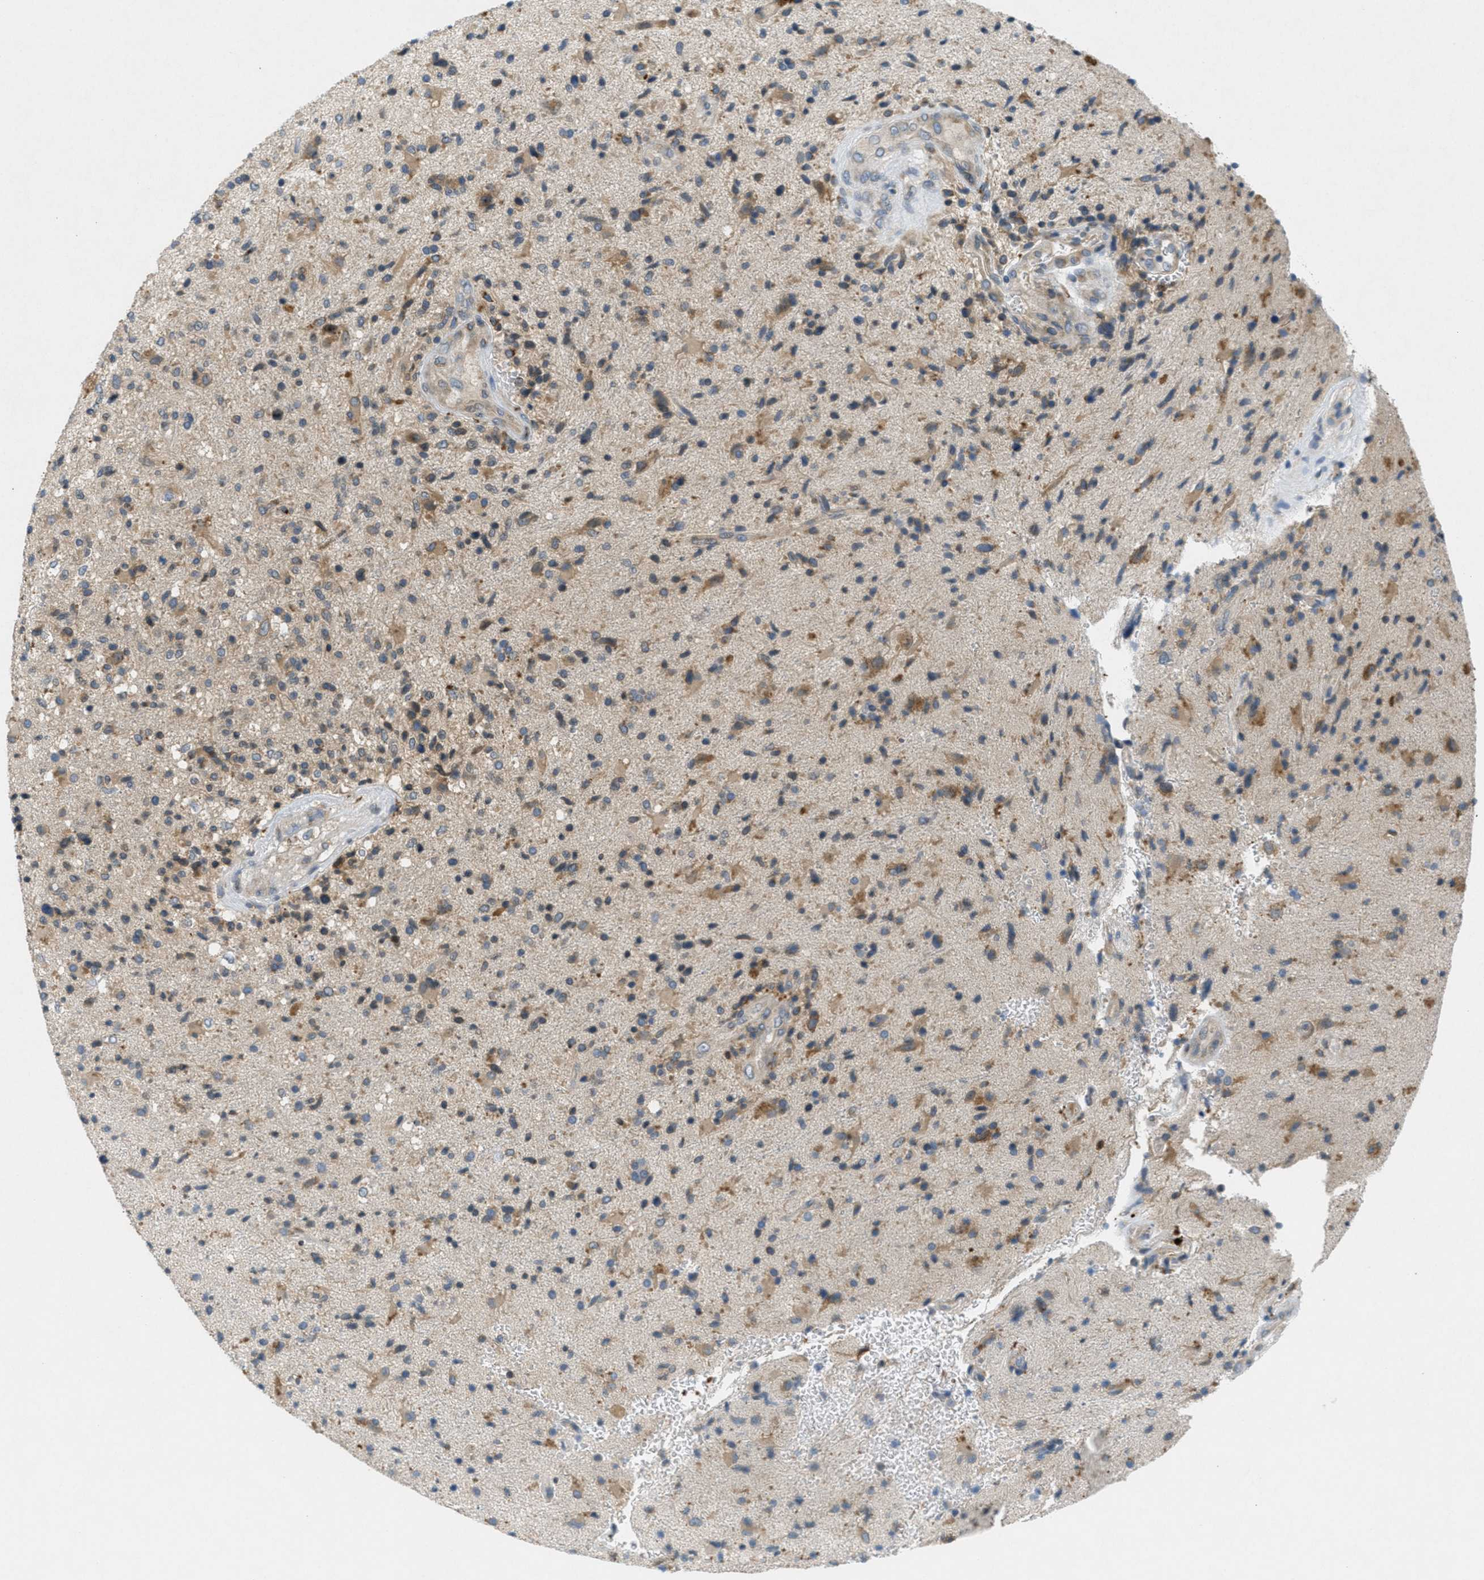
{"staining": {"intensity": "moderate", "quantity": ">75%", "location": "cytoplasmic/membranous"}, "tissue": "glioma", "cell_type": "Tumor cells", "image_type": "cancer", "snomed": [{"axis": "morphology", "description": "Glioma, malignant, High grade"}, {"axis": "topography", "description": "Brain"}], "caption": "Immunohistochemical staining of high-grade glioma (malignant) reveals medium levels of moderate cytoplasmic/membranous protein staining in approximately >75% of tumor cells. The staining was performed using DAB to visualize the protein expression in brown, while the nuclei were stained in blue with hematoxylin (Magnification: 20x).", "gene": "SIGMAR1", "patient": {"sex": "male", "age": 72}}